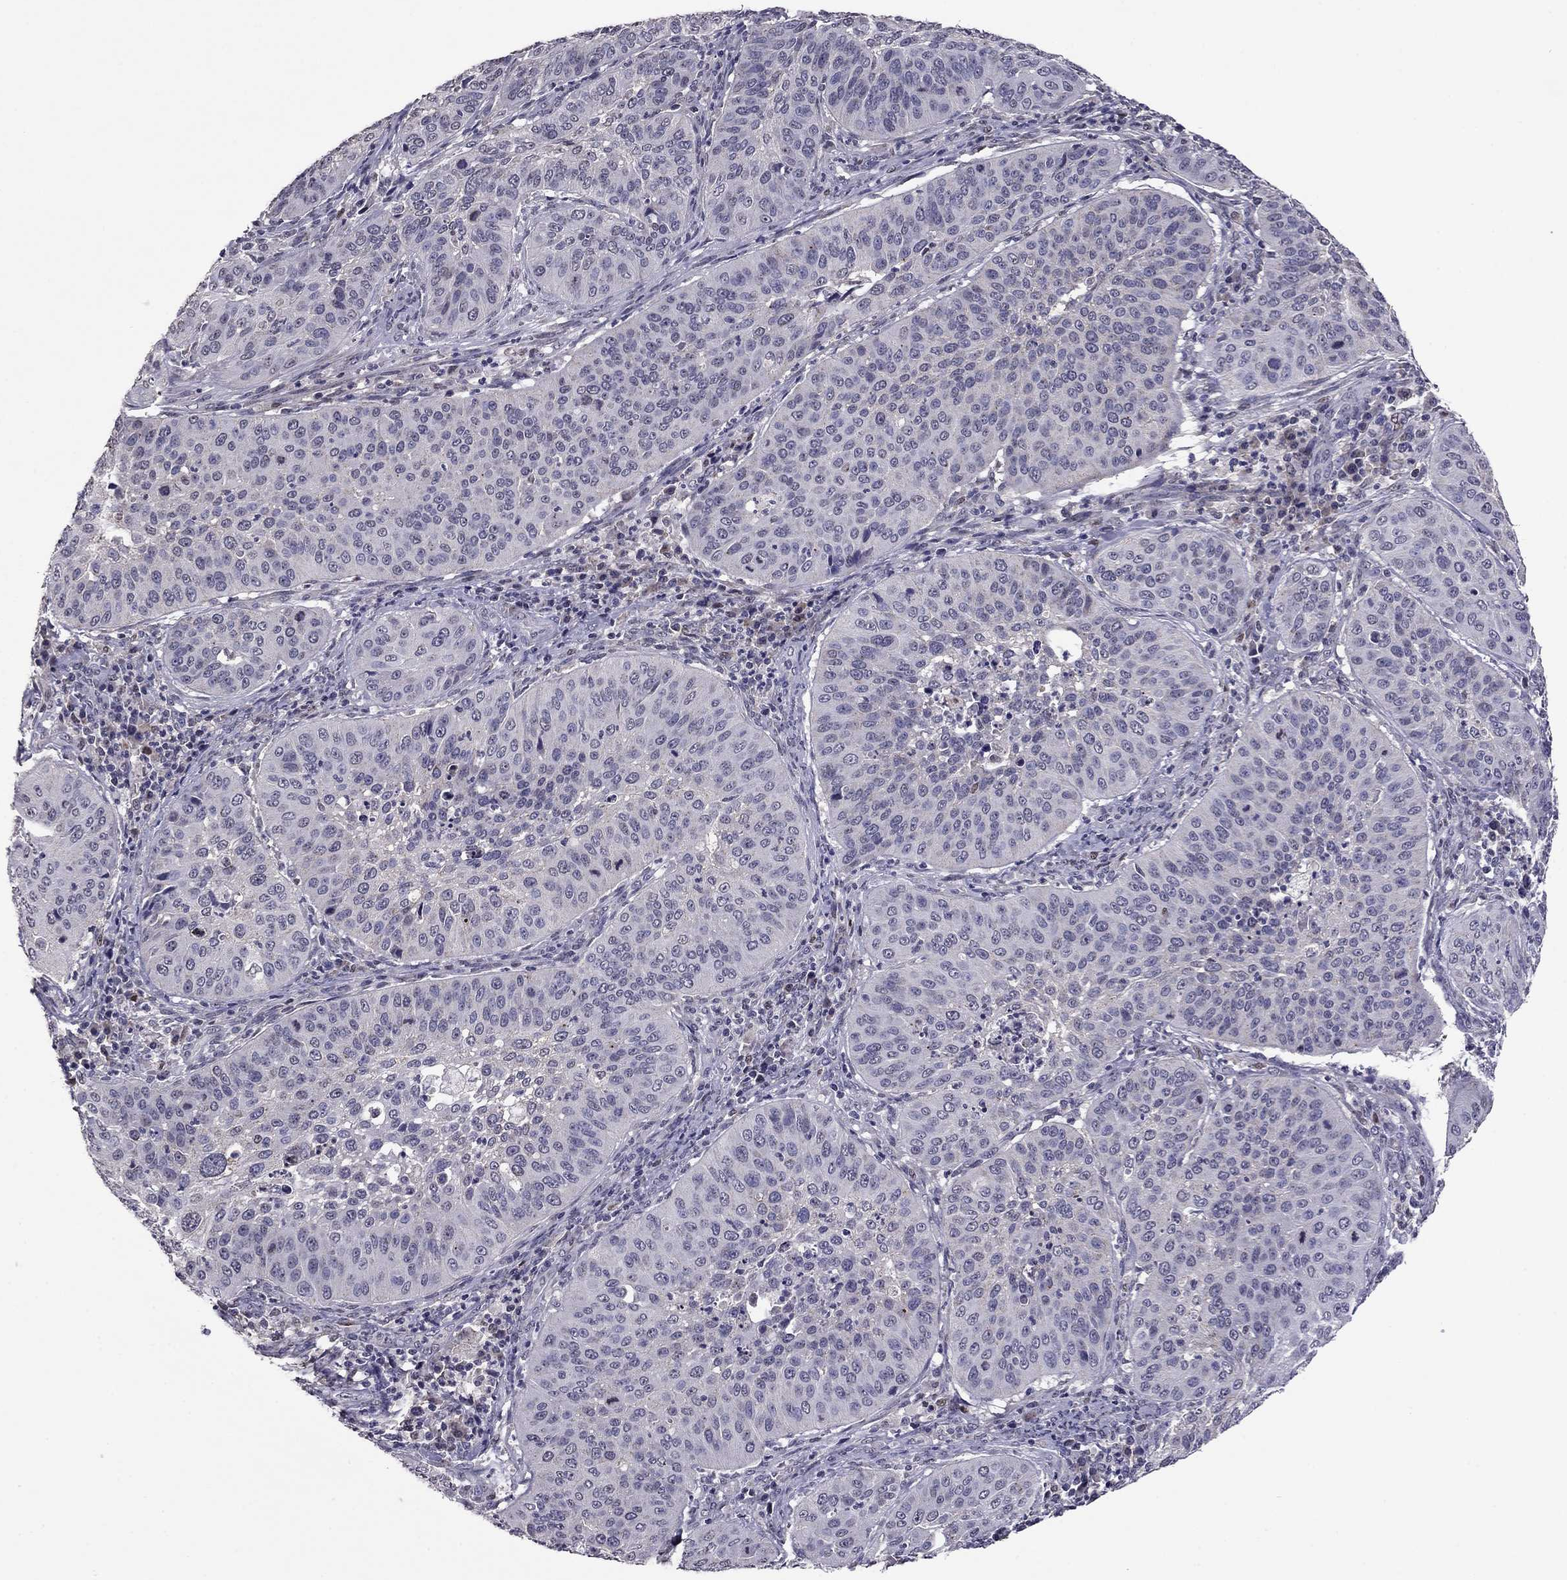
{"staining": {"intensity": "negative", "quantity": "none", "location": "none"}, "tissue": "cervical cancer", "cell_type": "Tumor cells", "image_type": "cancer", "snomed": [{"axis": "morphology", "description": "Normal tissue, NOS"}, {"axis": "morphology", "description": "Squamous cell carcinoma, NOS"}, {"axis": "topography", "description": "Cervix"}], "caption": "A high-resolution image shows immunohistochemistry (IHC) staining of cervical cancer, which reveals no significant expression in tumor cells. Nuclei are stained in blue.", "gene": "HCN1", "patient": {"sex": "female", "age": 39}}